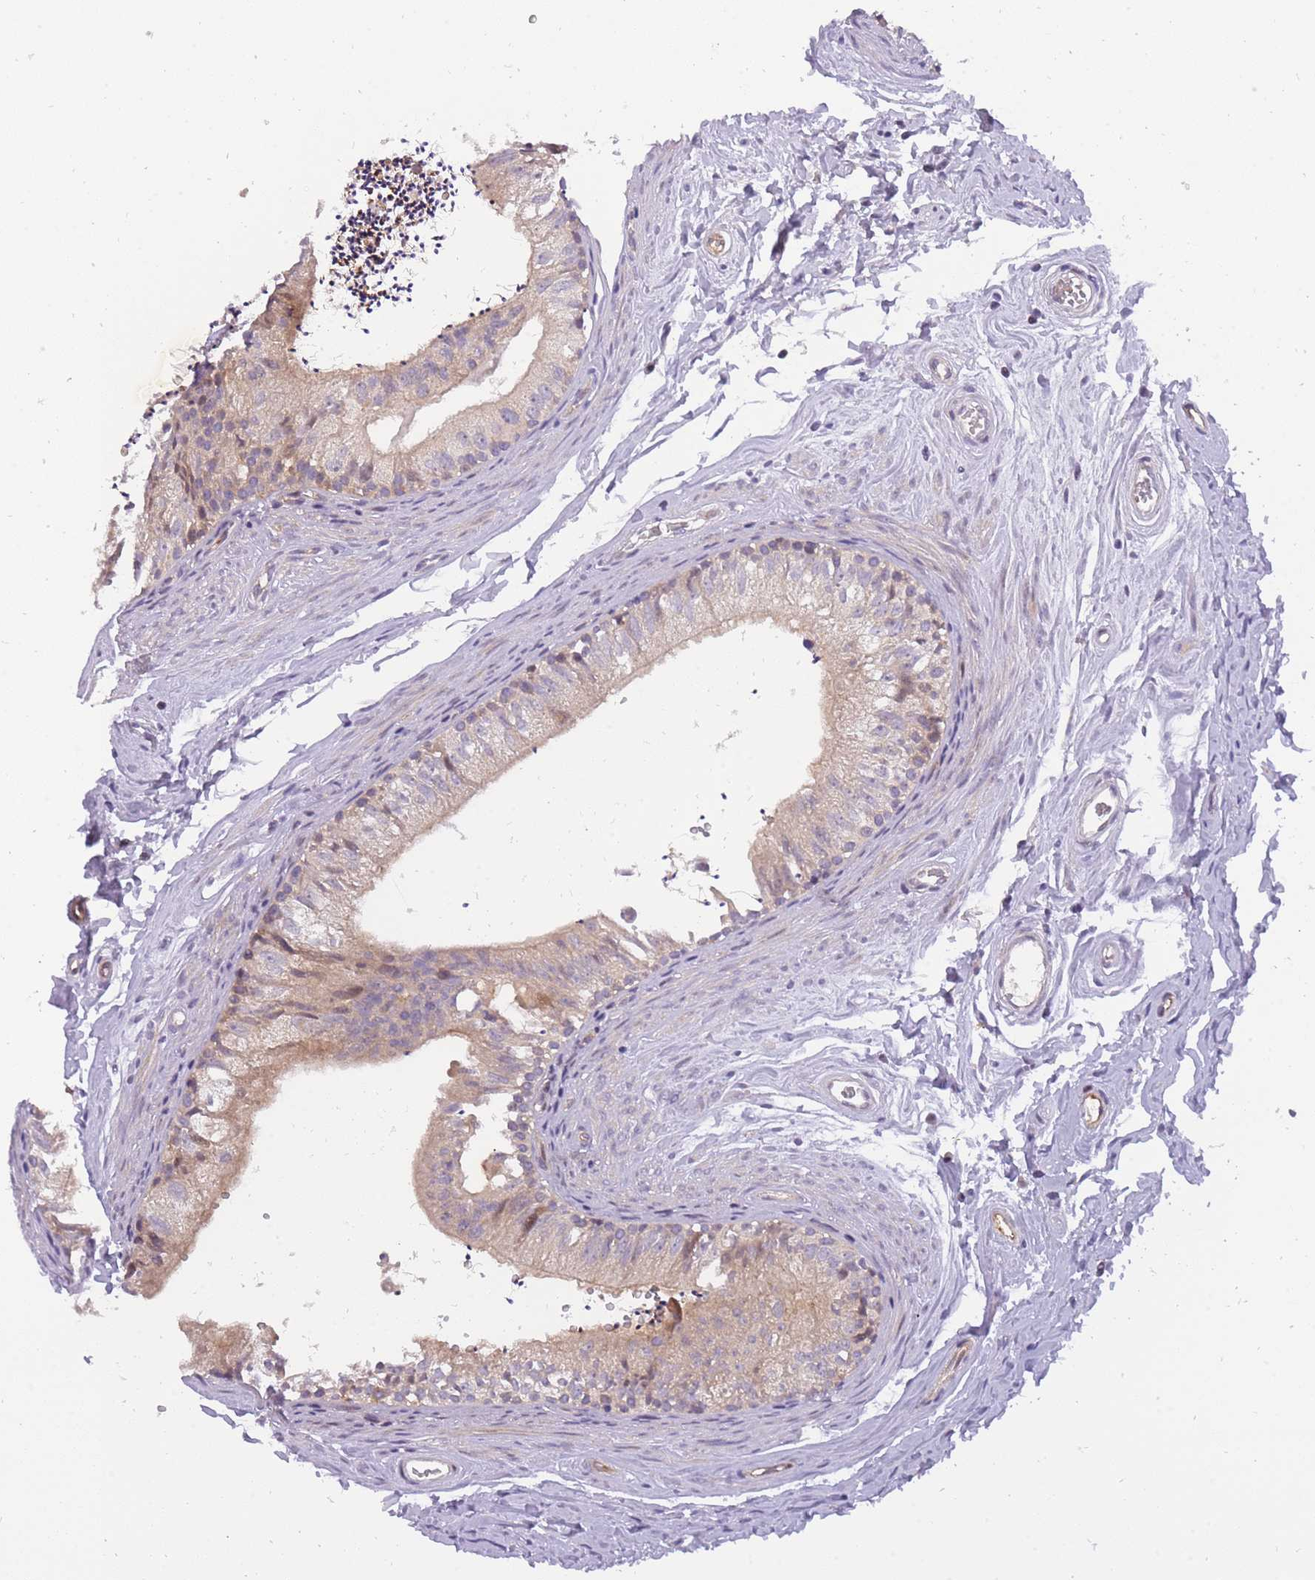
{"staining": {"intensity": "weak", "quantity": "25%-75%", "location": "cytoplasmic/membranous"}, "tissue": "epididymis", "cell_type": "Glandular cells", "image_type": "normal", "snomed": [{"axis": "morphology", "description": "Normal tissue, NOS"}, {"axis": "topography", "description": "Epididymis"}], "caption": "This histopathology image displays immunohistochemistry staining of benign human epididymis, with low weak cytoplasmic/membranous staining in approximately 25%-75% of glandular cells.", "gene": "CRYGN", "patient": {"sex": "male", "age": 56}}